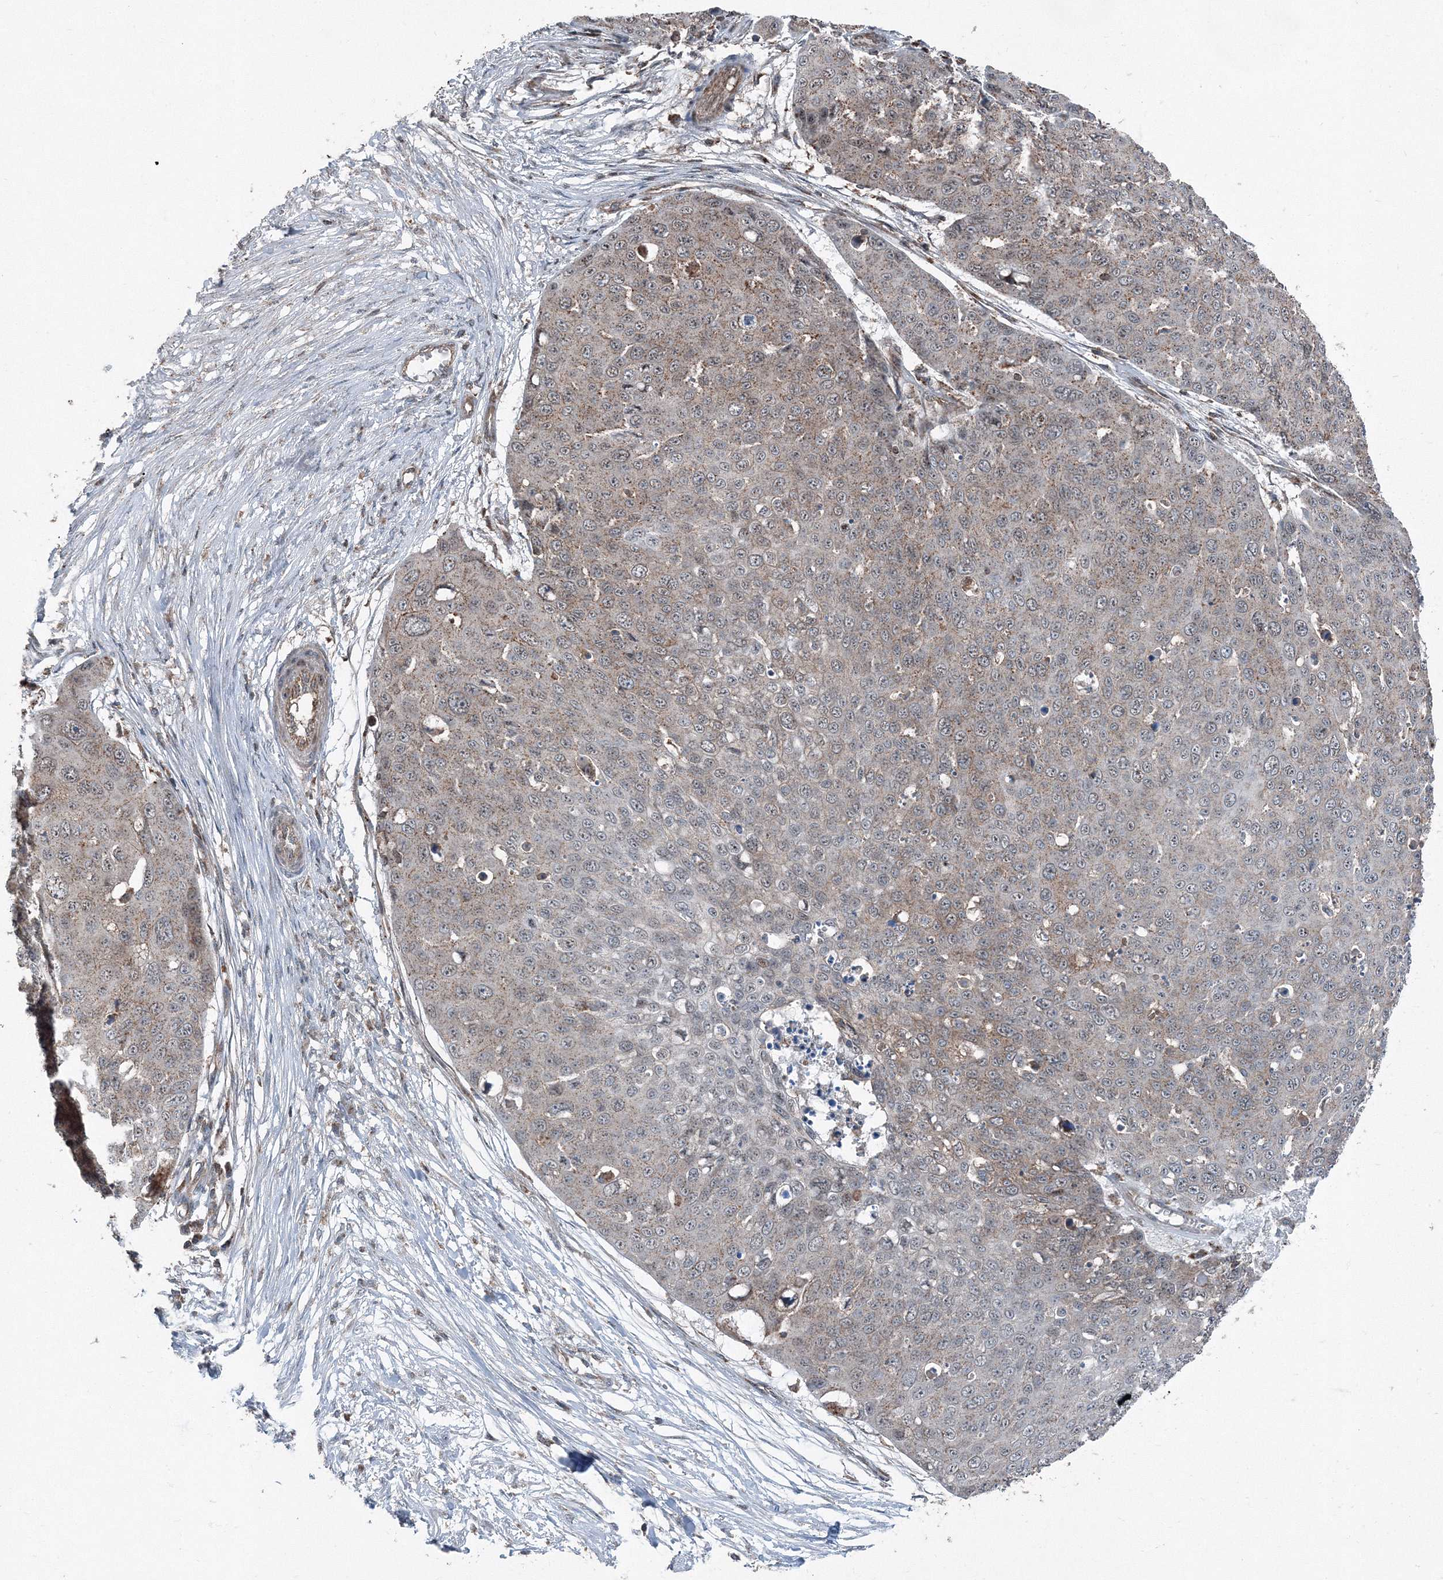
{"staining": {"intensity": "weak", "quantity": "25%-75%", "location": "cytoplasmic/membranous"}, "tissue": "skin cancer", "cell_type": "Tumor cells", "image_type": "cancer", "snomed": [{"axis": "morphology", "description": "Squamous cell carcinoma, NOS"}, {"axis": "topography", "description": "Skin"}], "caption": "Tumor cells show low levels of weak cytoplasmic/membranous staining in approximately 25%-75% of cells in squamous cell carcinoma (skin).", "gene": "AASDH", "patient": {"sex": "male", "age": 71}}